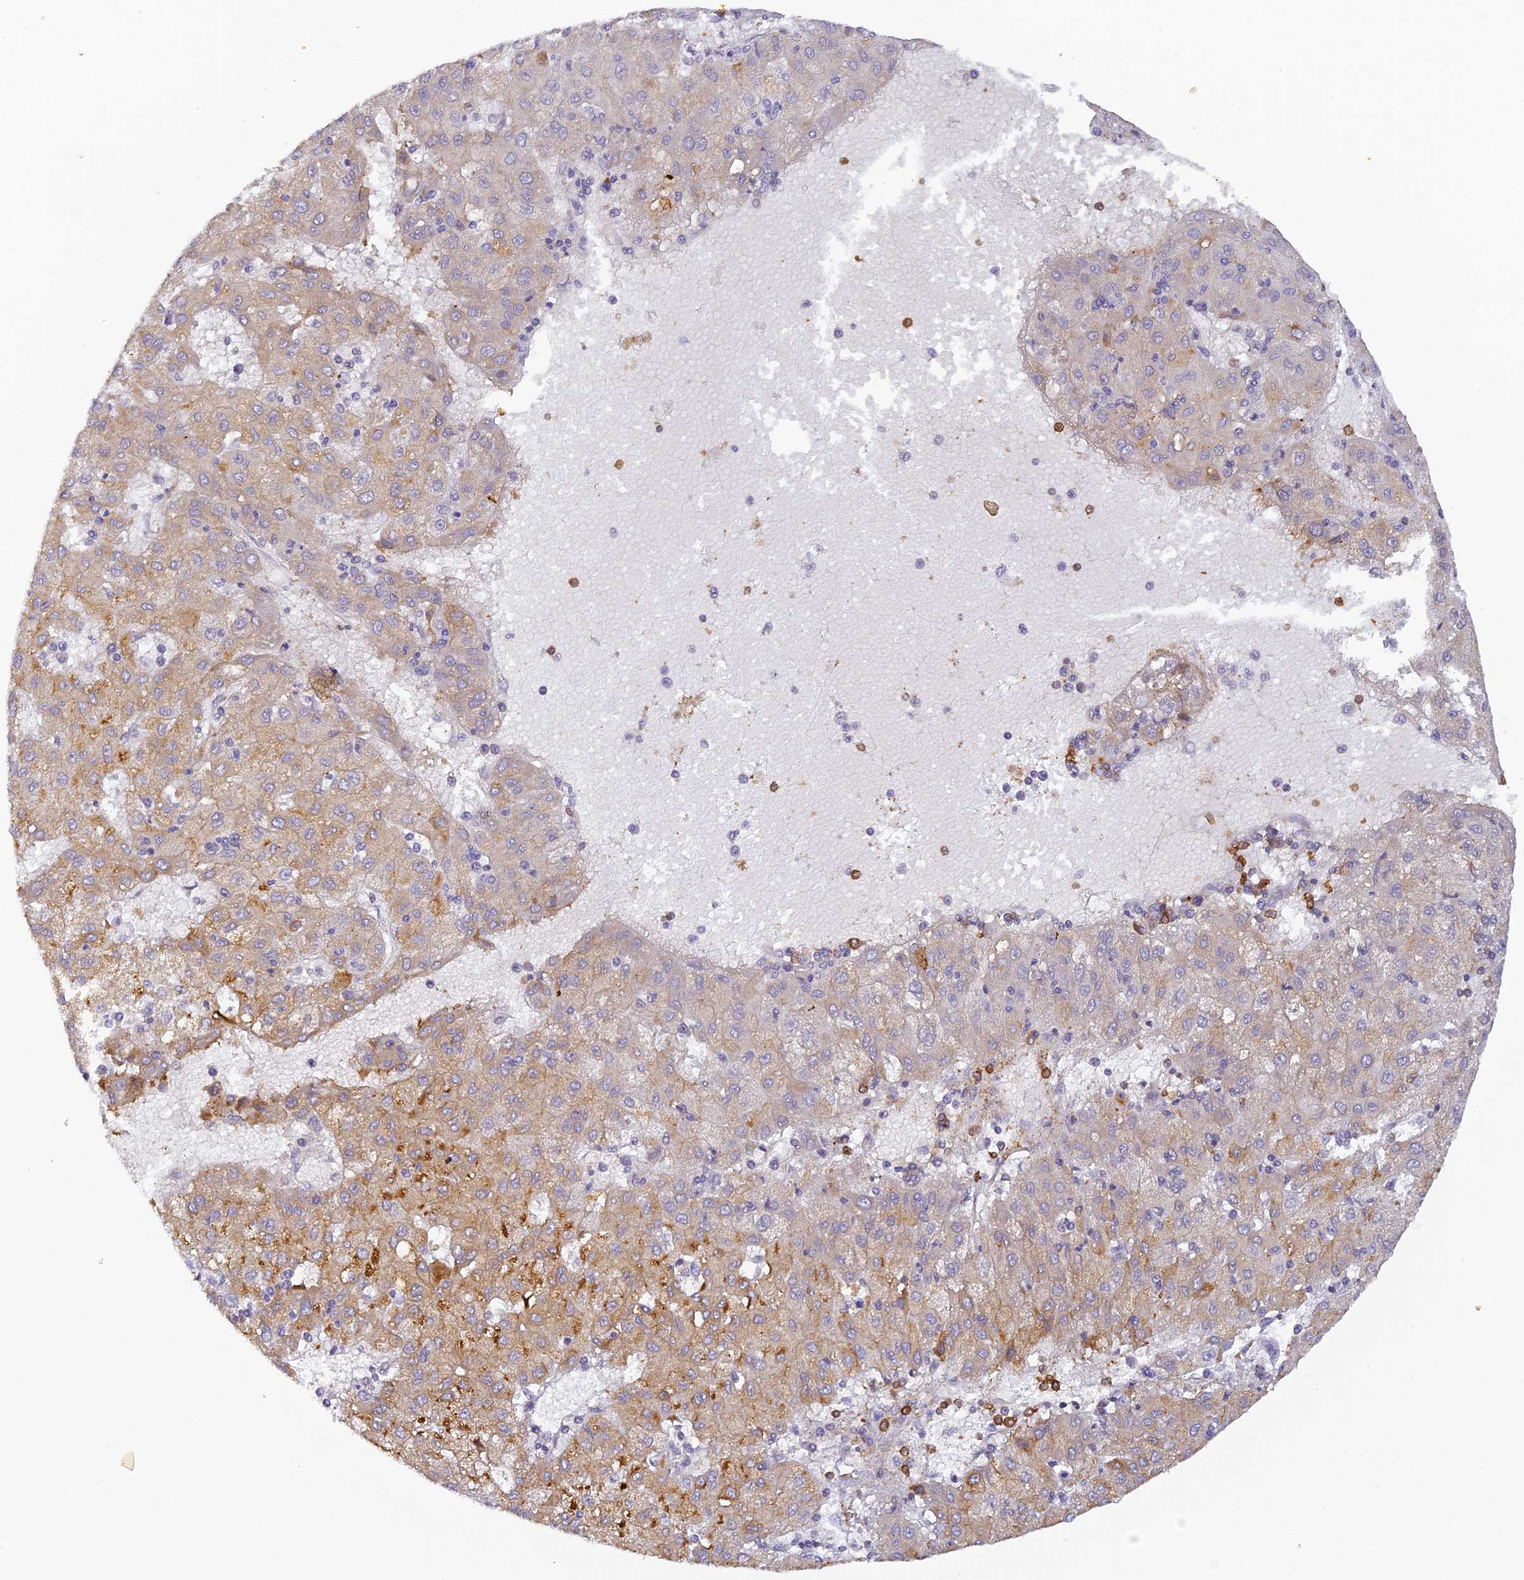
{"staining": {"intensity": "moderate", "quantity": "25%-75%", "location": "cytoplasmic/membranous"}, "tissue": "liver cancer", "cell_type": "Tumor cells", "image_type": "cancer", "snomed": [{"axis": "morphology", "description": "Carcinoma, Hepatocellular, NOS"}, {"axis": "topography", "description": "Liver"}], "caption": "A brown stain highlights moderate cytoplasmic/membranous staining of a protein in liver hepatocellular carcinoma tumor cells.", "gene": "FYB1", "patient": {"sex": "male", "age": 72}}